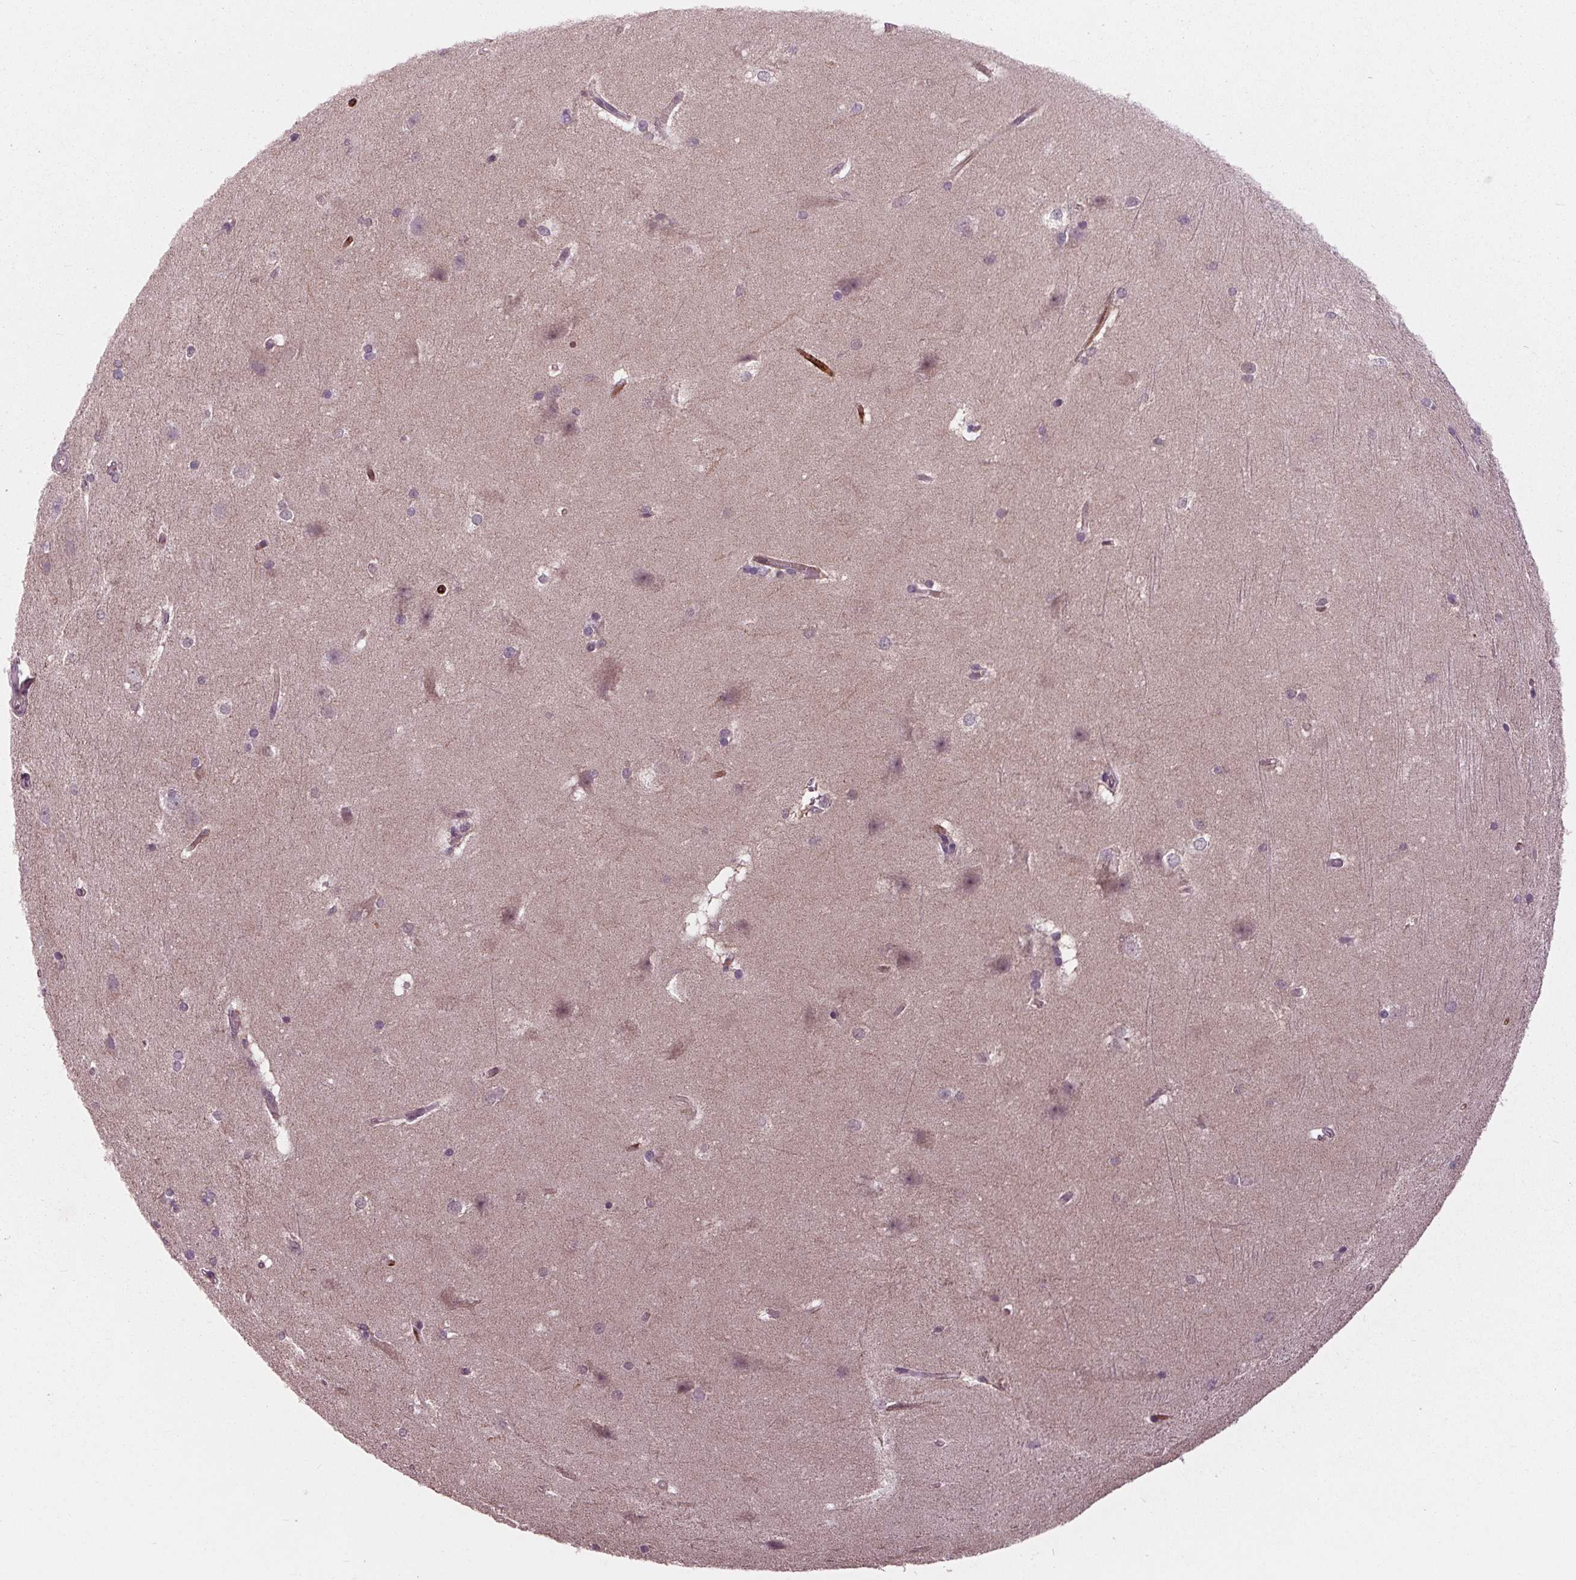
{"staining": {"intensity": "negative", "quantity": "none", "location": "none"}, "tissue": "hippocampus", "cell_type": "Glial cells", "image_type": "normal", "snomed": [{"axis": "morphology", "description": "Normal tissue, NOS"}, {"axis": "topography", "description": "Cerebral cortex"}, {"axis": "topography", "description": "Hippocampus"}], "caption": "IHC histopathology image of unremarkable hippocampus: human hippocampus stained with DAB shows no significant protein expression in glial cells.", "gene": "MAPK8", "patient": {"sex": "female", "age": 19}}